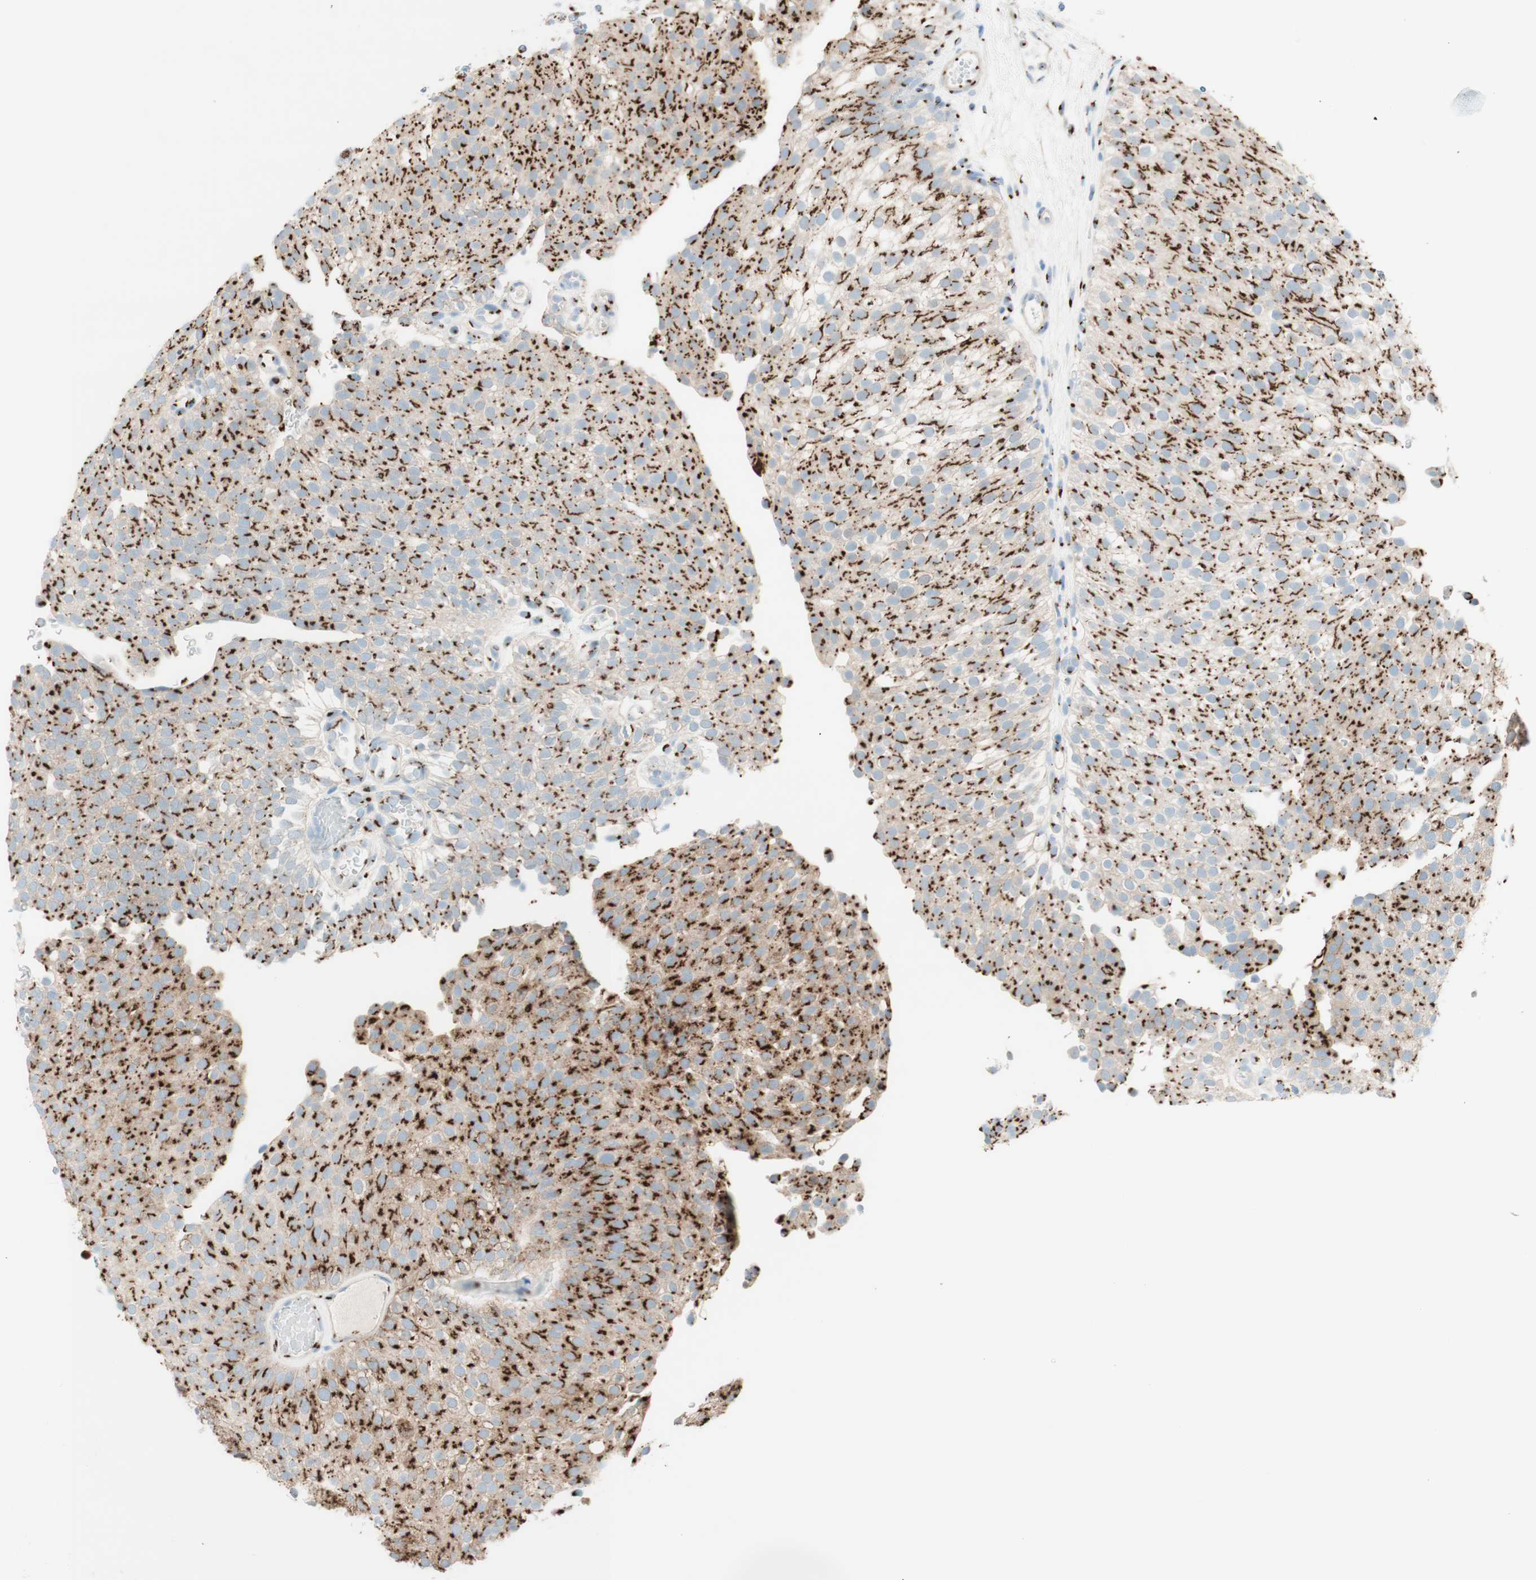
{"staining": {"intensity": "strong", "quantity": ">75%", "location": "cytoplasmic/membranous"}, "tissue": "urothelial cancer", "cell_type": "Tumor cells", "image_type": "cancer", "snomed": [{"axis": "morphology", "description": "Urothelial carcinoma, Low grade"}, {"axis": "topography", "description": "Urinary bladder"}], "caption": "A brown stain labels strong cytoplasmic/membranous positivity of a protein in human urothelial cancer tumor cells.", "gene": "GOLGB1", "patient": {"sex": "male", "age": 78}}